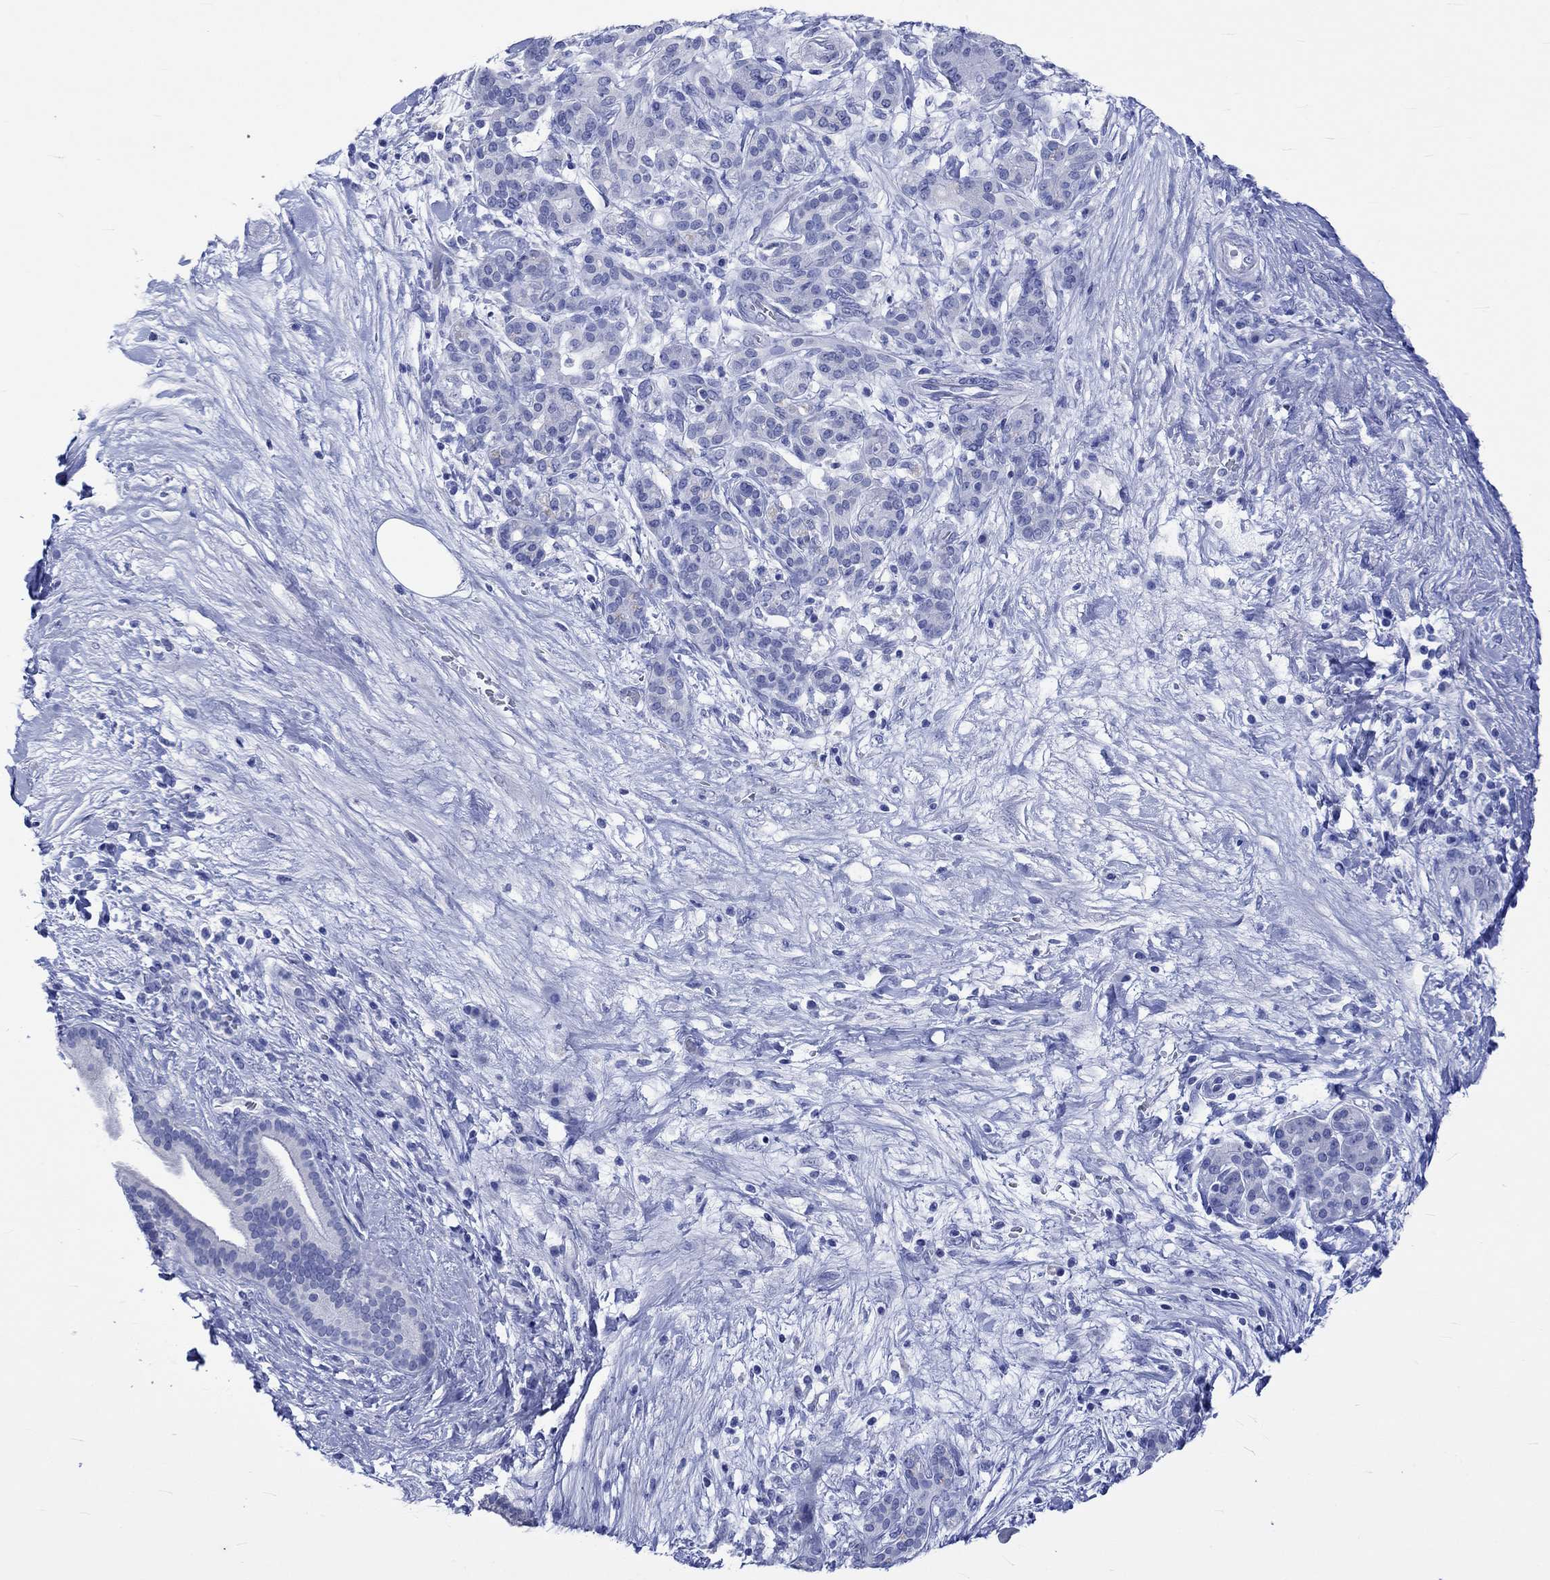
{"staining": {"intensity": "moderate", "quantity": "<25%", "location": "cytoplasmic/membranous"}, "tissue": "pancreatic cancer", "cell_type": "Tumor cells", "image_type": "cancer", "snomed": [{"axis": "morphology", "description": "Adenocarcinoma, NOS"}, {"axis": "topography", "description": "Pancreas"}], "caption": "An image showing moderate cytoplasmic/membranous positivity in about <25% of tumor cells in pancreatic adenocarcinoma, as visualized by brown immunohistochemical staining.", "gene": "KLHL33", "patient": {"sex": "male", "age": 44}}